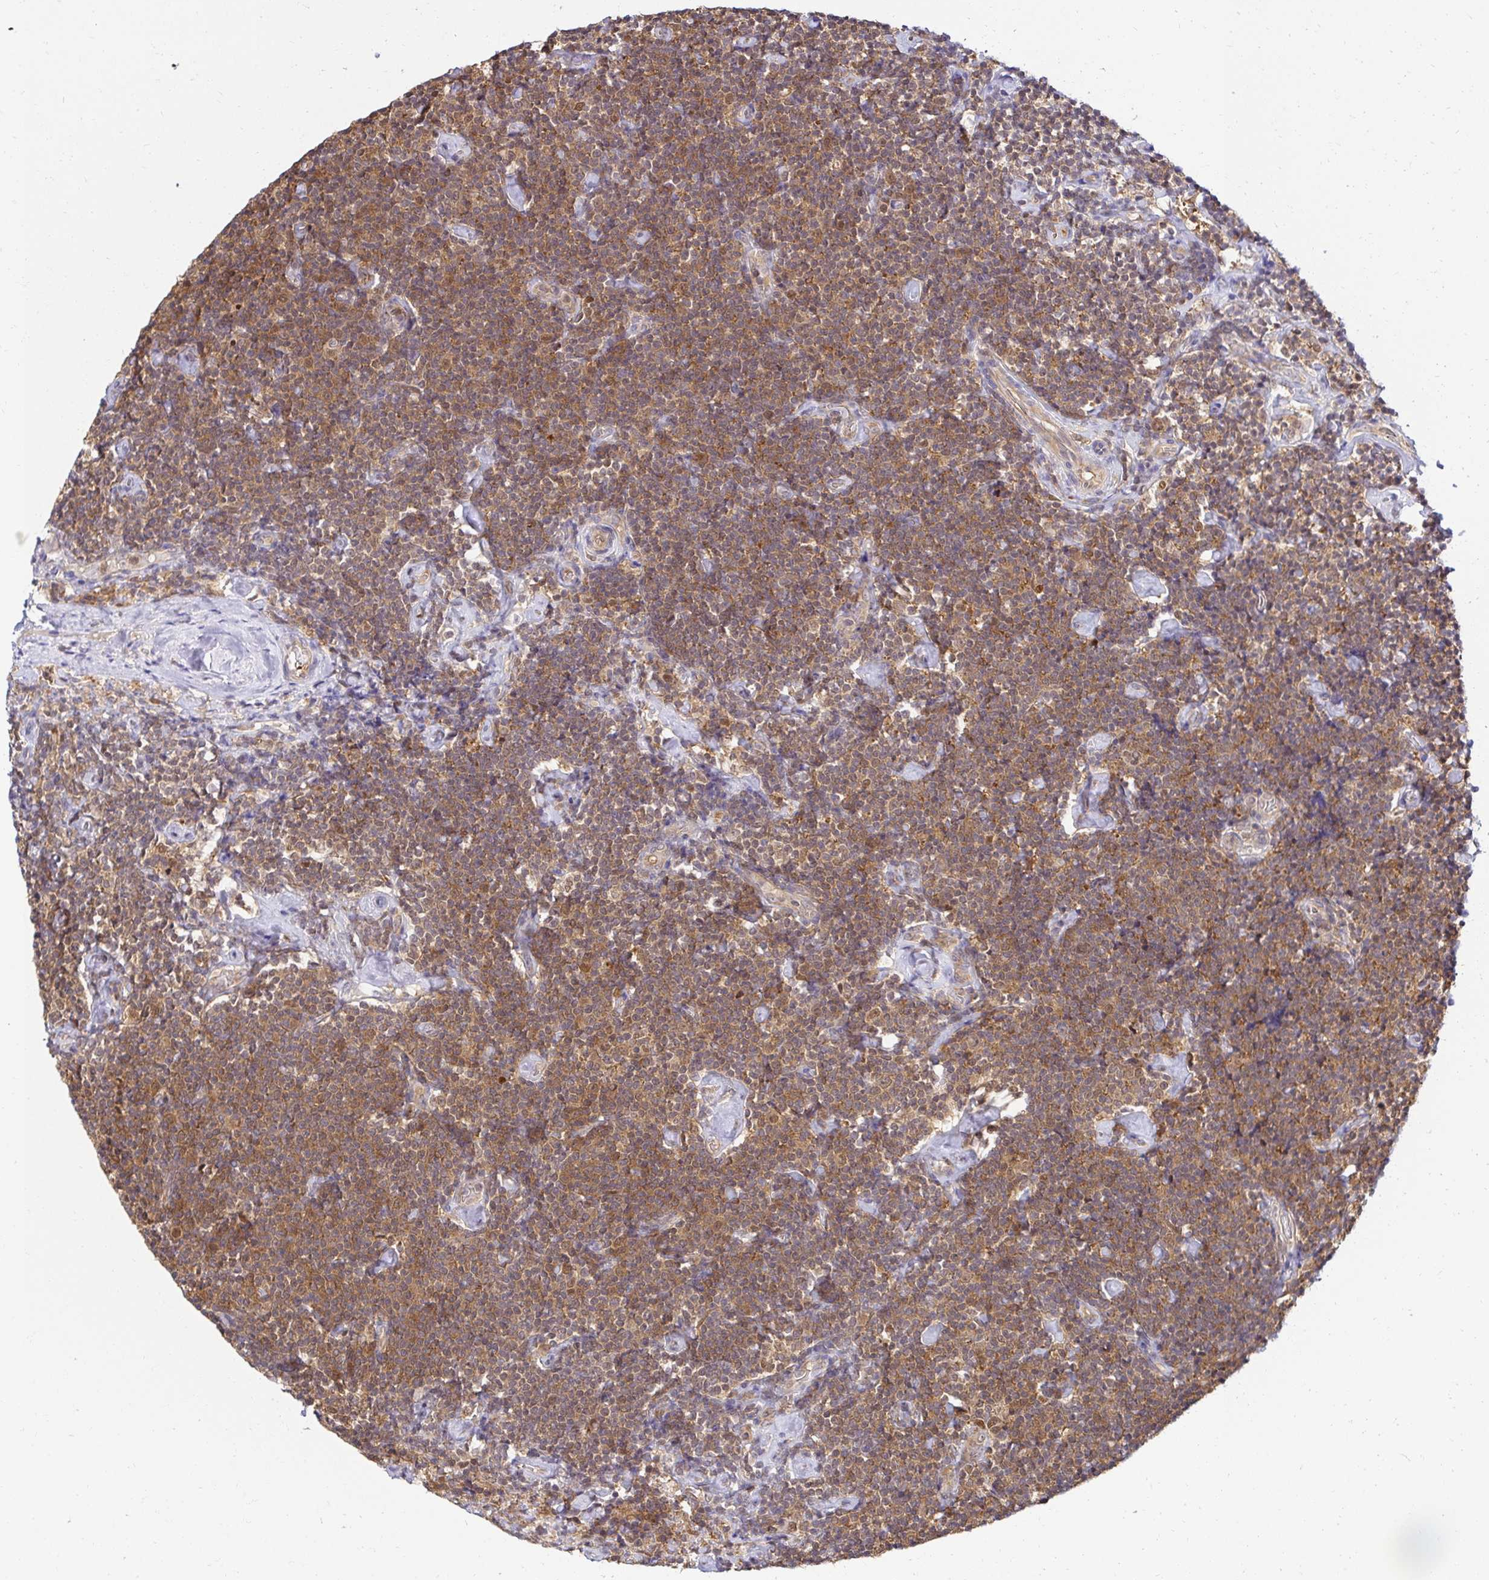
{"staining": {"intensity": "moderate", "quantity": ">75%", "location": "cytoplasmic/membranous,nuclear"}, "tissue": "lymphoma", "cell_type": "Tumor cells", "image_type": "cancer", "snomed": [{"axis": "morphology", "description": "Malignant lymphoma, non-Hodgkin's type, Low grade"}, {"axis": "topography", "description": "Lymph node"}], "caption": "Malignant lymphoma, non-Hodgkin's type (low-grade) stained with DAB immunohistochemistry (IHC) reveals medium levels of moderate cytoplasmic/membranous and nuclear expression in approximately >75% of tumor cells.", "gene": "PSMA4", "patient": {"sex": "male", "age": 81}}